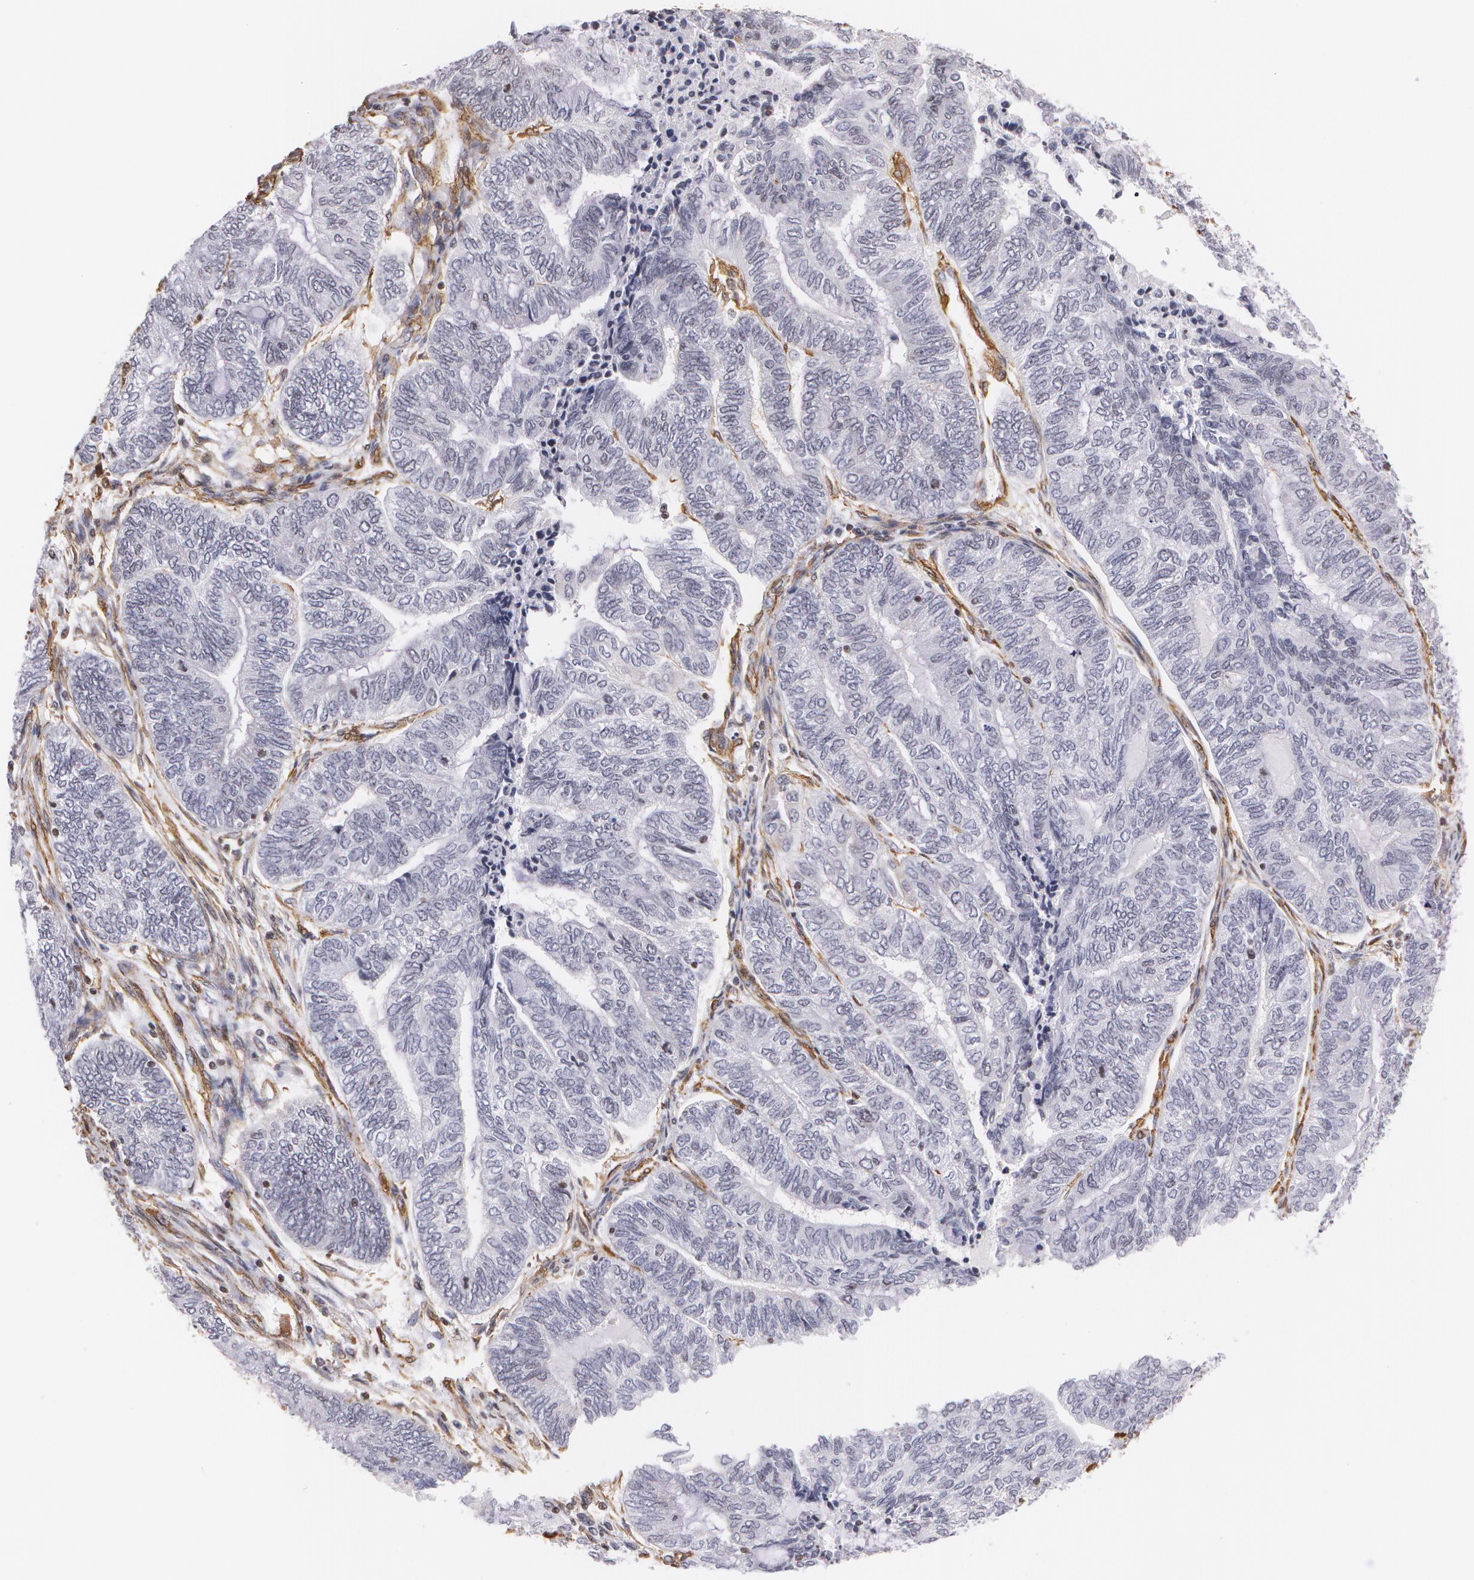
{"staining": {"intensity": "negative", "quantity": "none", "location": "none"}, "tissue": "endometrial cancer", "cell_type": "Tumor cells", "image_type": "cancer", "snomed": [{"axis": "morphology", "description": "Adenocarcinoma, NOS"}, {"axis": "topography", "description": "Uterus"}, {"axis": "topography", "description": "Endometrium"}], "caption": "This is an IHC histopathology image of human endometrial cancer. There is no positivity in tumor cells.", "gene": "VAMP1", "patient": {"sex": "female", "age": 70}}